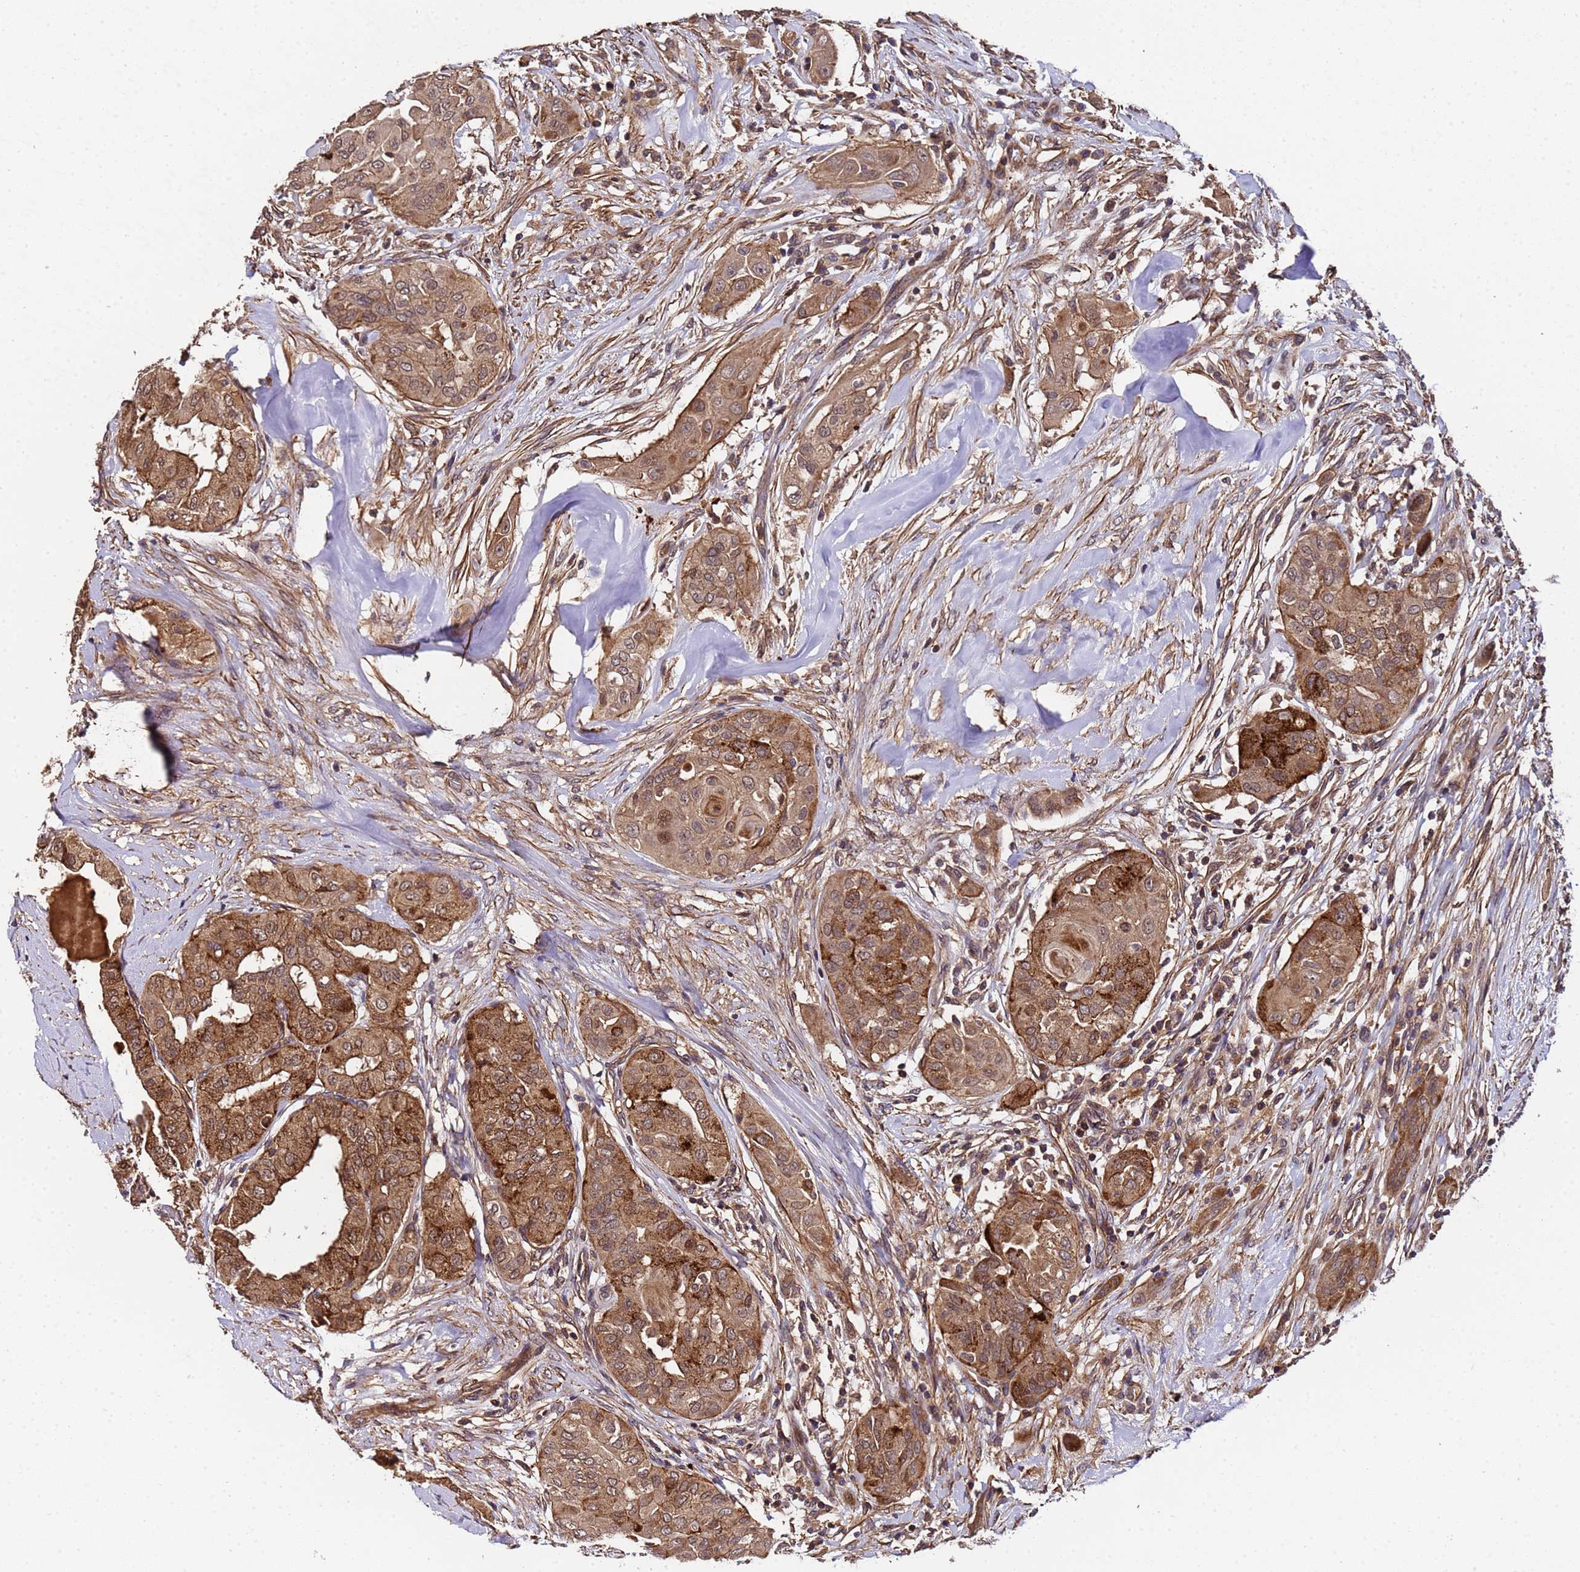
{"staining": {"intensity": "moderate", "quantity": ">75%", "location": "cytoplasmic/membranous"}, "tissue": "thyroid cancer", "cell_type": "Tumor cells", "image_type": "cancer", "snomed": [{"axis": "morphology", "description": "Papillary adenocarcinoma, NOS"}, {"axis": "topography", "description": "Thyroid gland"}], "caption": "About >75% of tumor cells in human thyroid cancer (papillary adenocarcinoma) exhibit moderate cytoplasmic/membranous protein expression as visualized by brown immunohistochemical staining.", "gene": "GSTCD", "patient": {"sex": "female", "age": 59}}